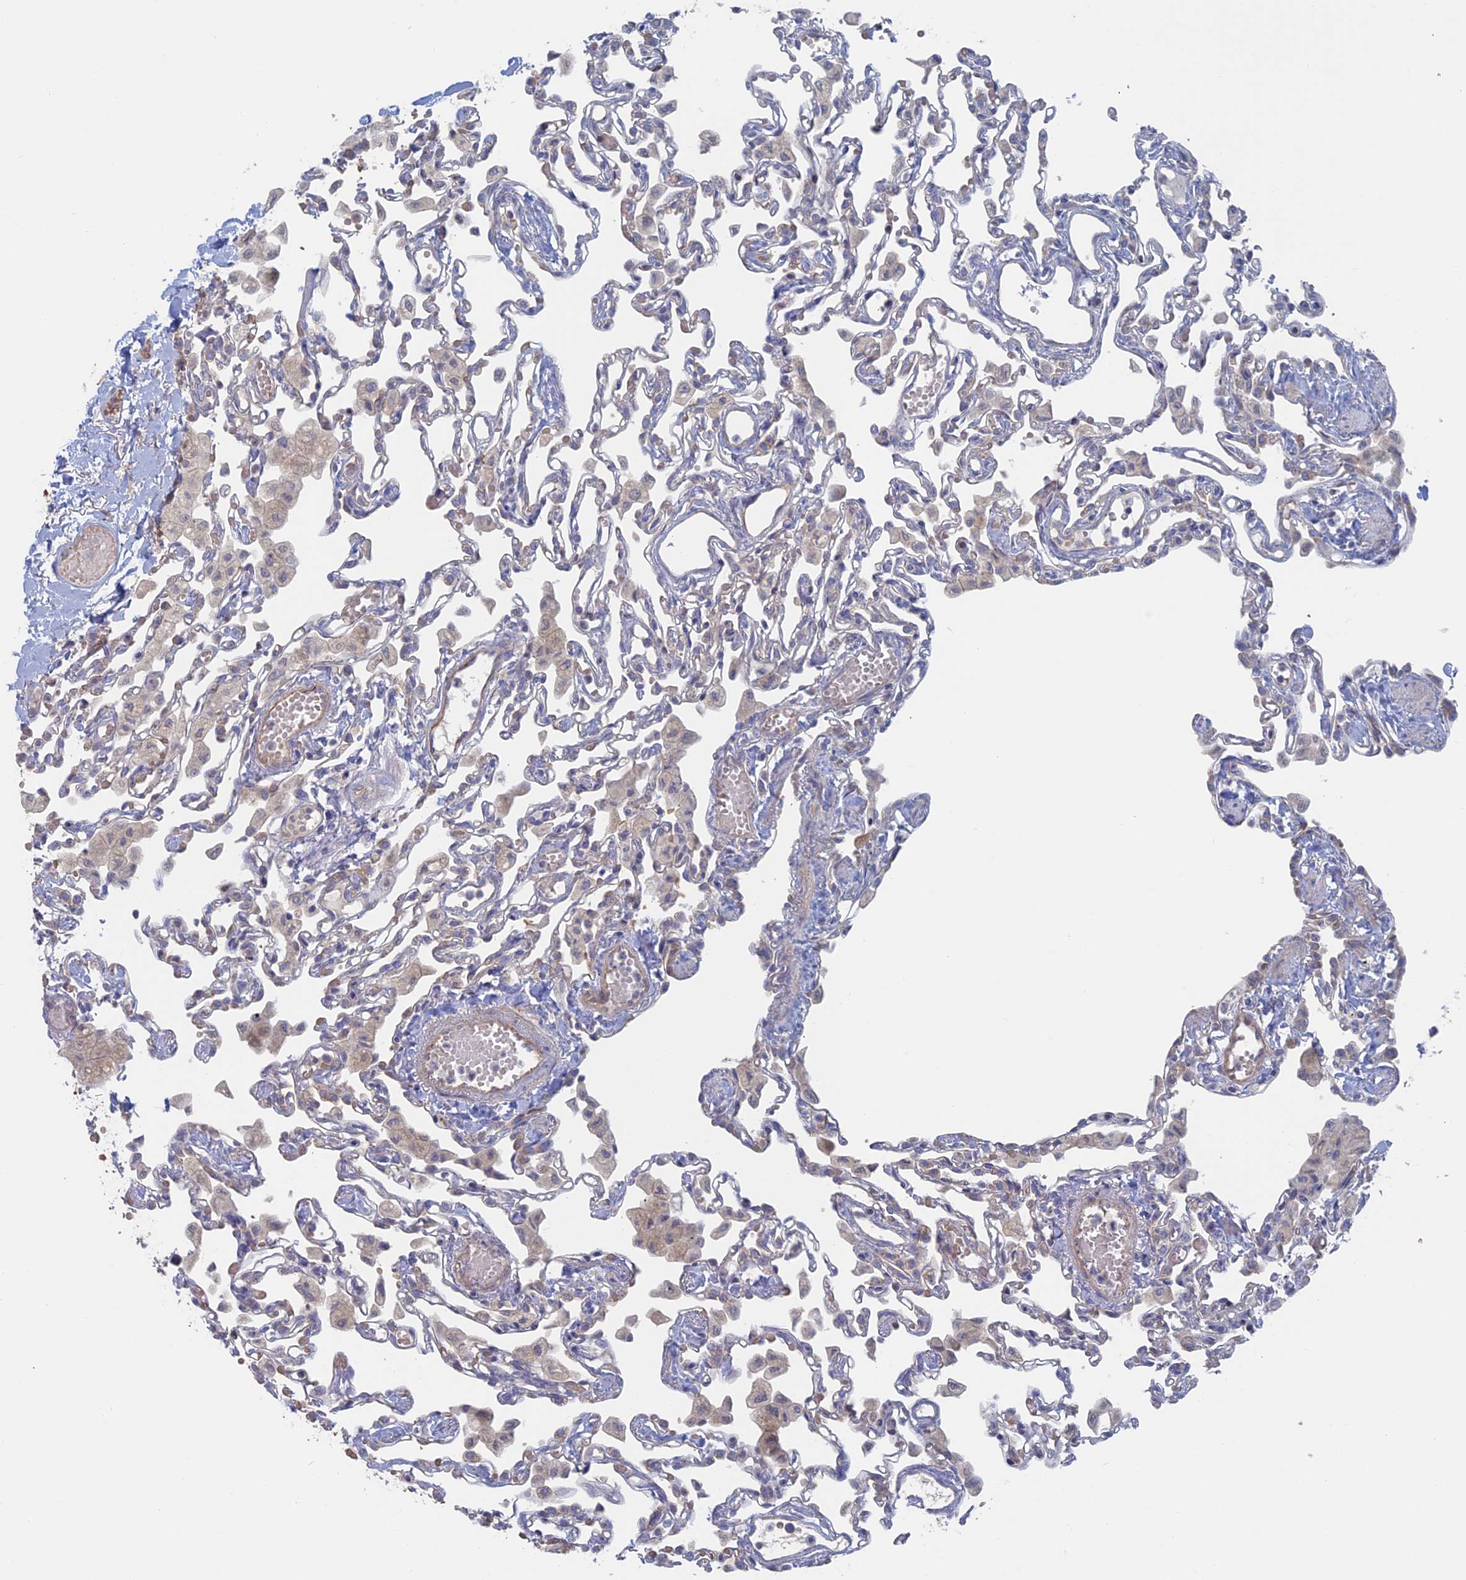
{"staining": {"intensity": "negative", "quantity": "none", "location": "none"}, "tissue": "lung", "cell_type": "Alveolar cells", "image_type": "normal", "snomed": [{"axis": "morphology", "description": "Normal tissue, NOS"}, {"axis": "topography", "description": "Bronchus"}, {"axis": "topography", "description": "Lung"}], "caption": "DAB immunohistochemical staining of normal human lung demonstrates no significant expression in alveolar cells.", "gene": "TBC1D30", "patient": {"sex": "female", "age": 49}}